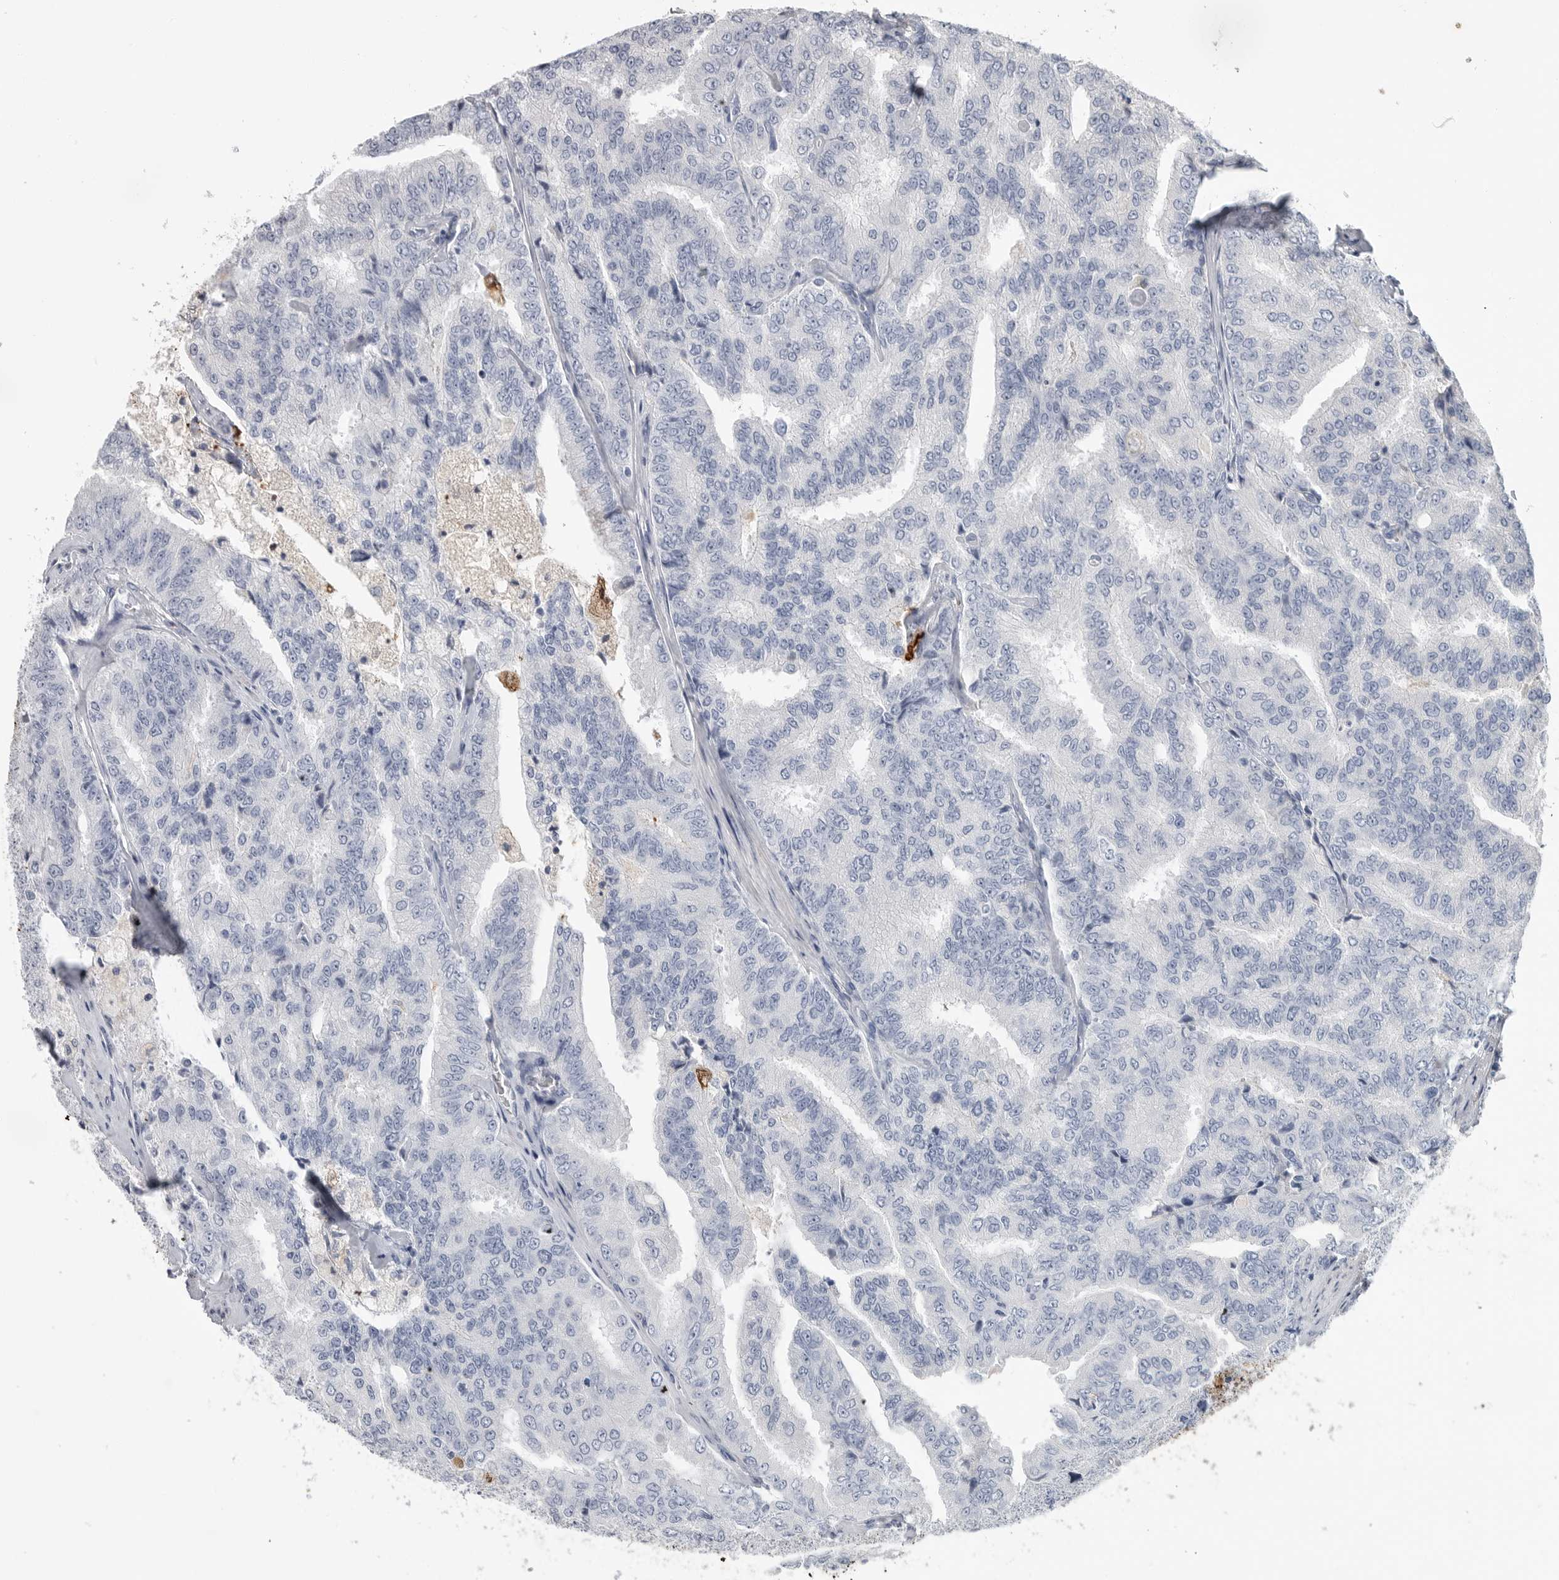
{"staining": {"intensity": "negative", "quantity": "none", "location": "none"}, "tissue": "prostate cancer", "cell_type": "Tumor cells", "image_type": "cancer", "snomed": [{"axis": "morphology", "description": "Adenocarcinoma, High grade"}, {"axis": "topography", "description": "Prostate"}], "caption": "The IHC image has no significant expression in tumor cells of prostate adenocarcinoma (high-grade) tissue. (DAB immunohistochemistry with hematoxylin counter stain).", "gene": "CYB561D1", "patient": {"sex": "male", "age": 58}}